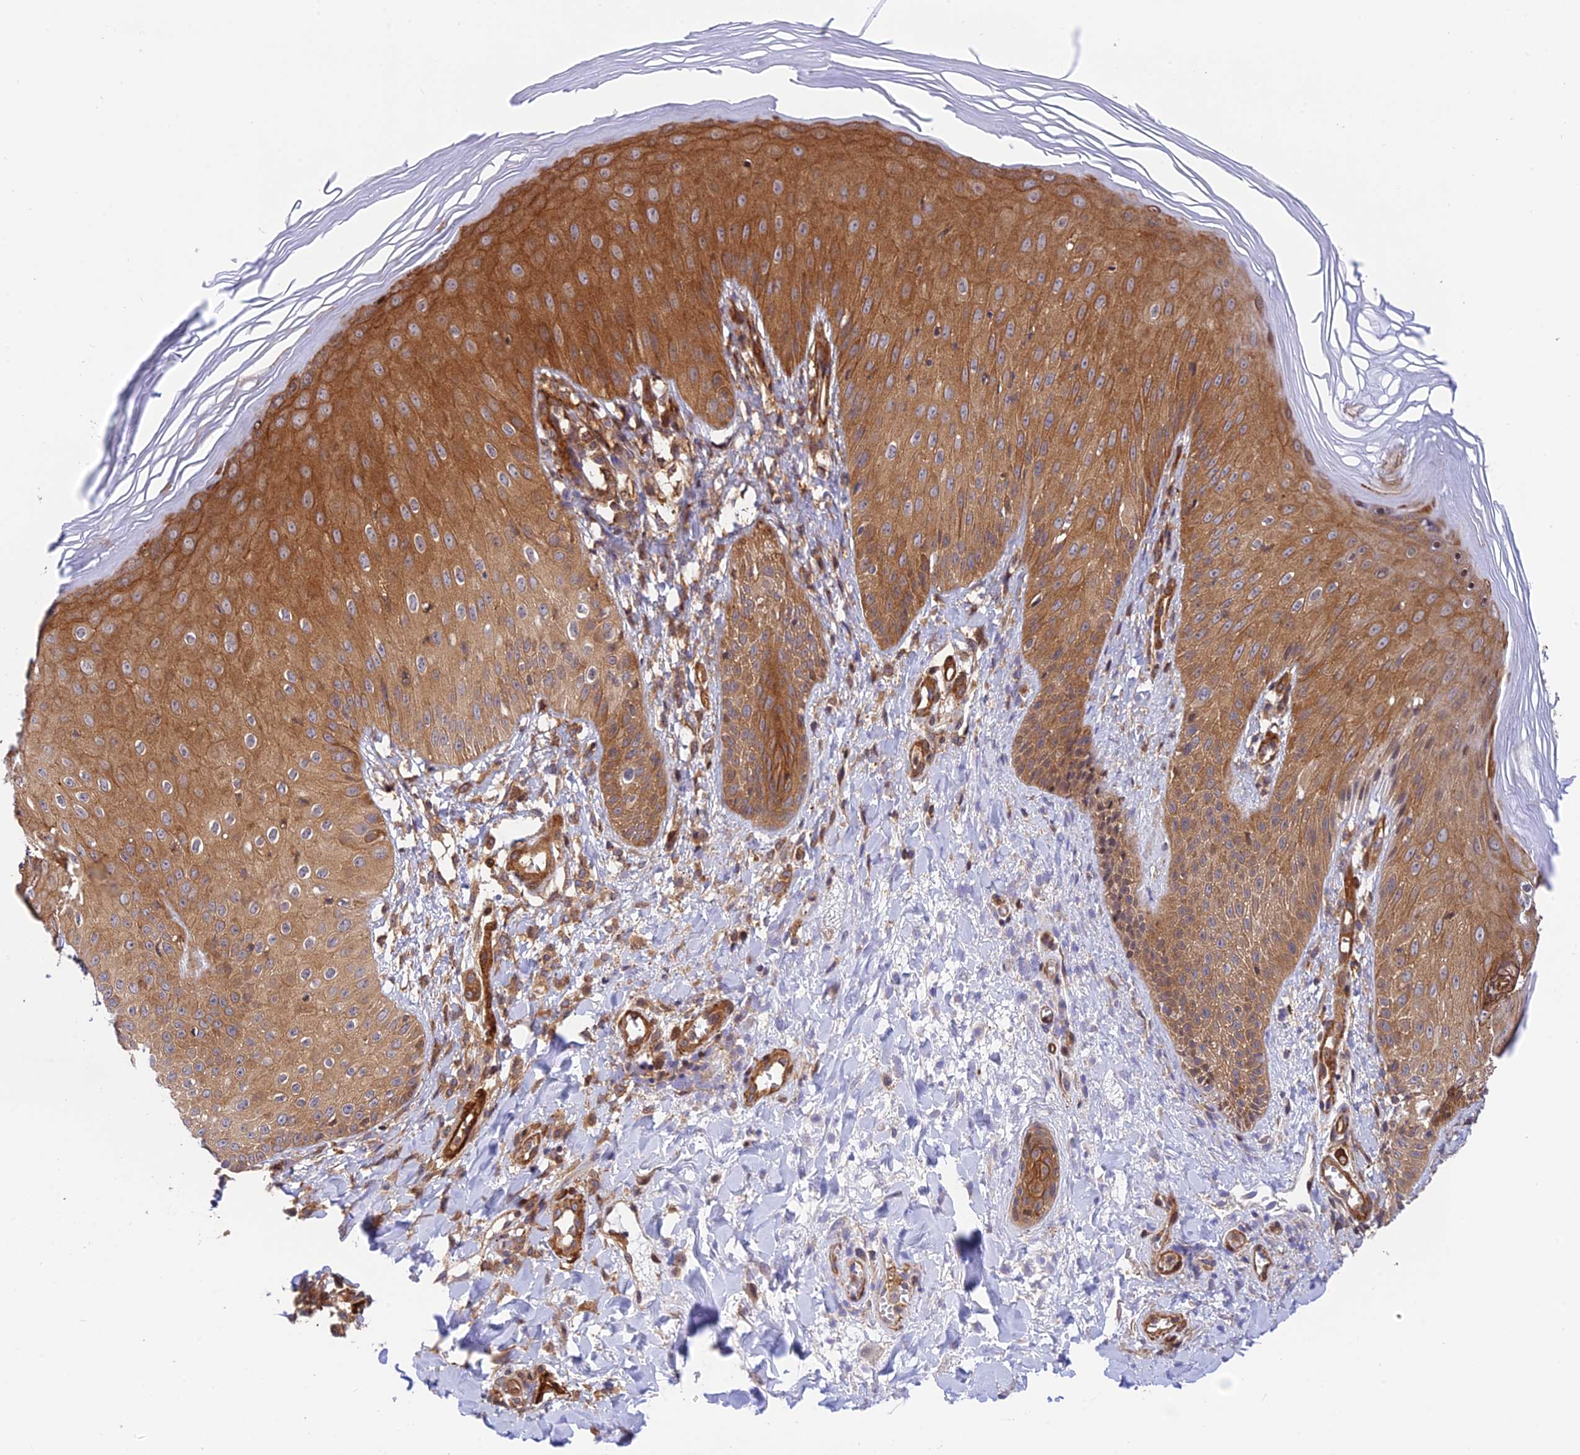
{"staining": {"intensity": "moderate", "quantity": ">75%", "location": "cytoplasmic/membranous"}, "tissue": "skin", "cell_type": "Epidermal cells", "image_type": "normal", "snomed": [{"axis": "morphology", "description": "Normal tissue, NOS"}, {"axis": "morphology", "description": "Inflammation, NOS"}, {"axis": "topography", "description": "Soft tissue"}, {"axis": "topography", "description": "Anal"}], "caption": "Normal skin was stained to show a protein in brown. There is medium levels of moderate cytoplasmic/membranous positivity in about >75% of epidermal cells.", "gene": "EVI5L", "patient": {"sex": "female", "age": 15}}